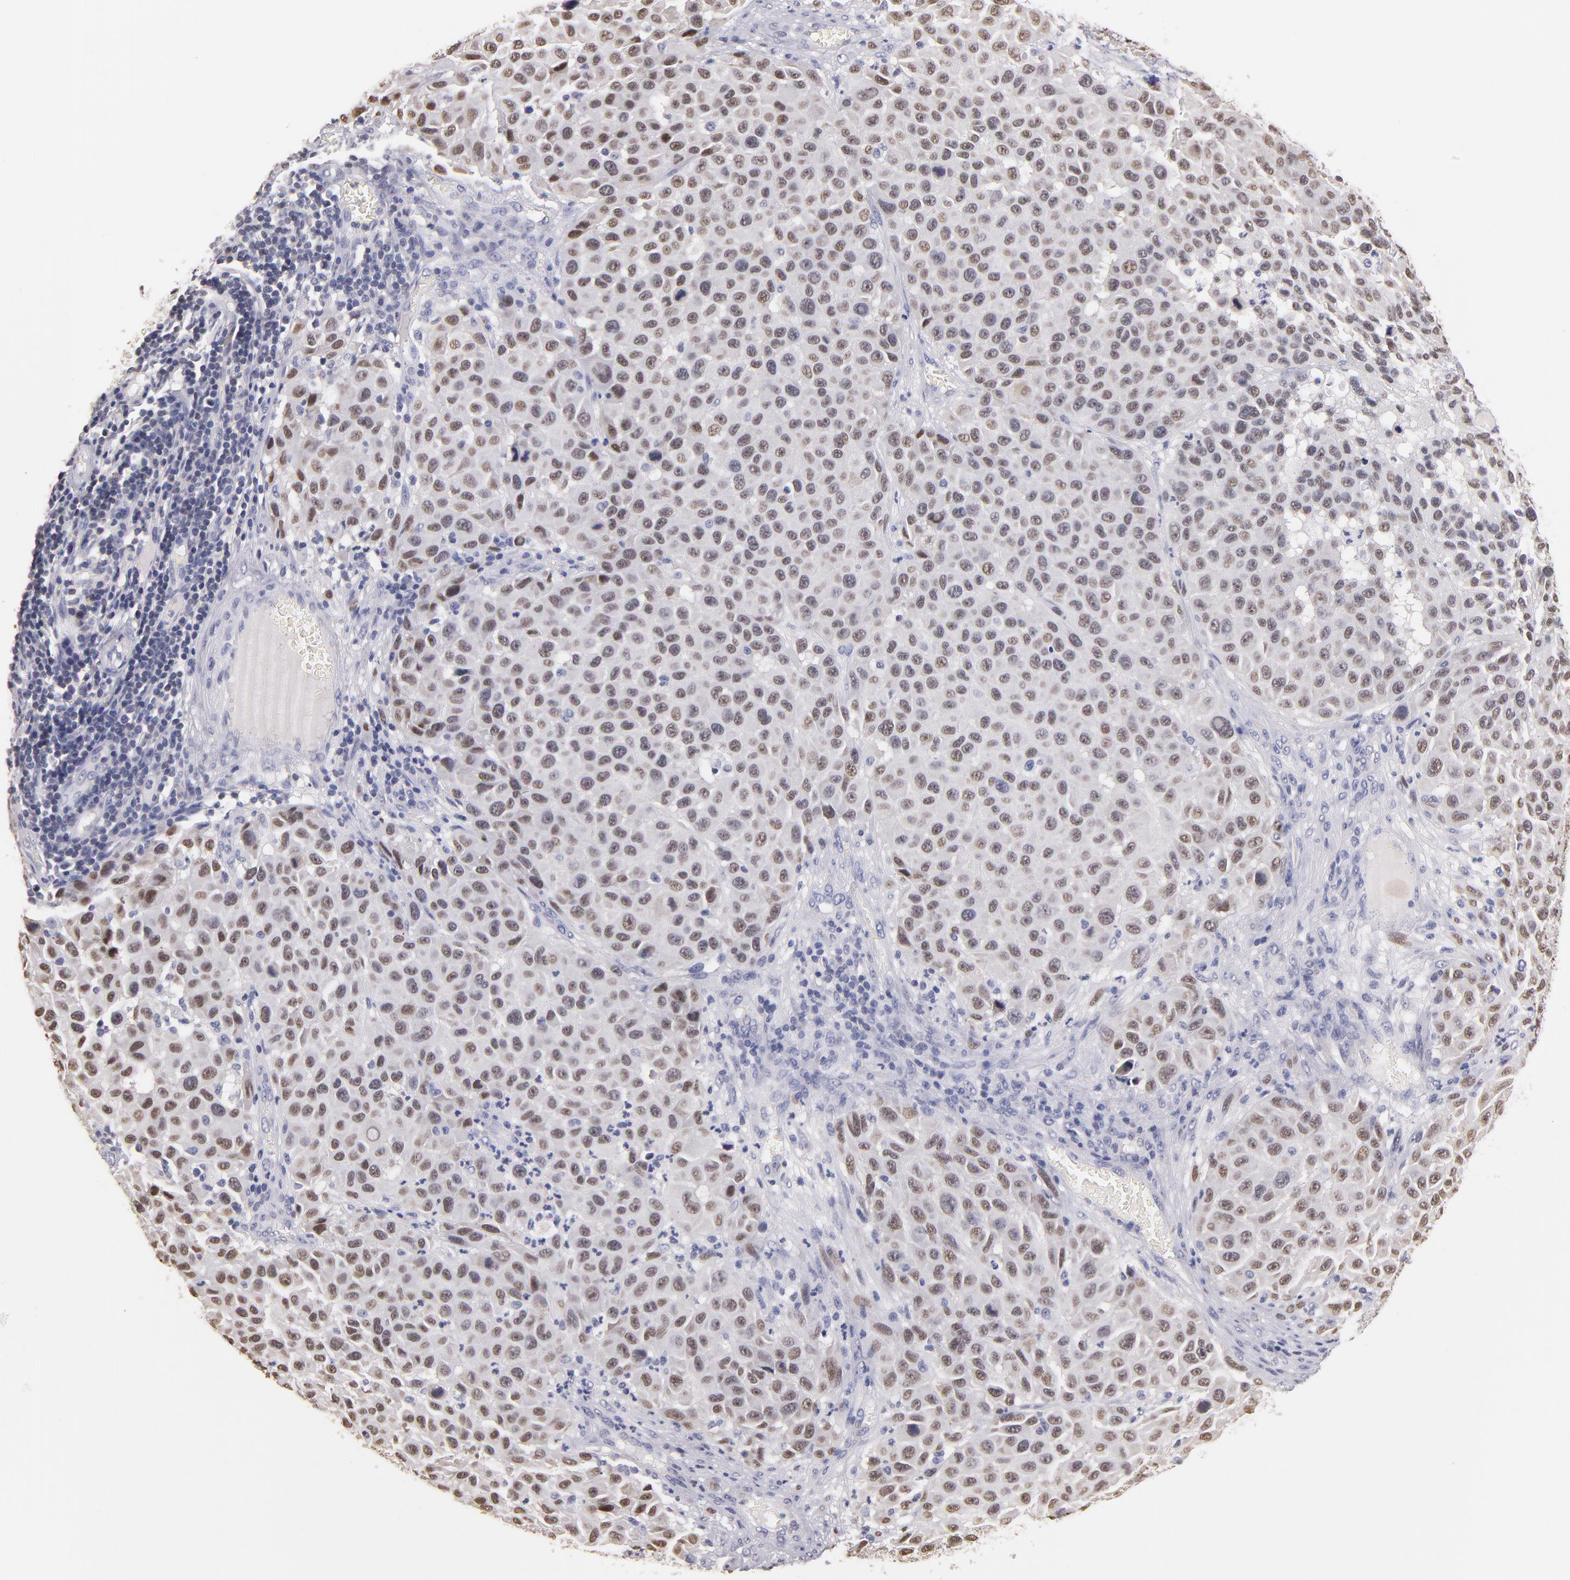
{"staining": {"intensity": "moderate", "quantity": ">75%", "location": "nuclear"}, "tissue": "melanoma", "cell_type": "Tumor cells", "image_type": "cancer", "snomed": [{"axis": "morphology", "description": "Malignant melanoma, Metastatic site"}, {"axis": "topography", "description": "Lymph node"}], "caption": "Moderate nuclear positivity is identified in about >75% of tumor cells in melanoma.", "gene": "SOX10", "patient": {"sex": "male", "age": 61}}